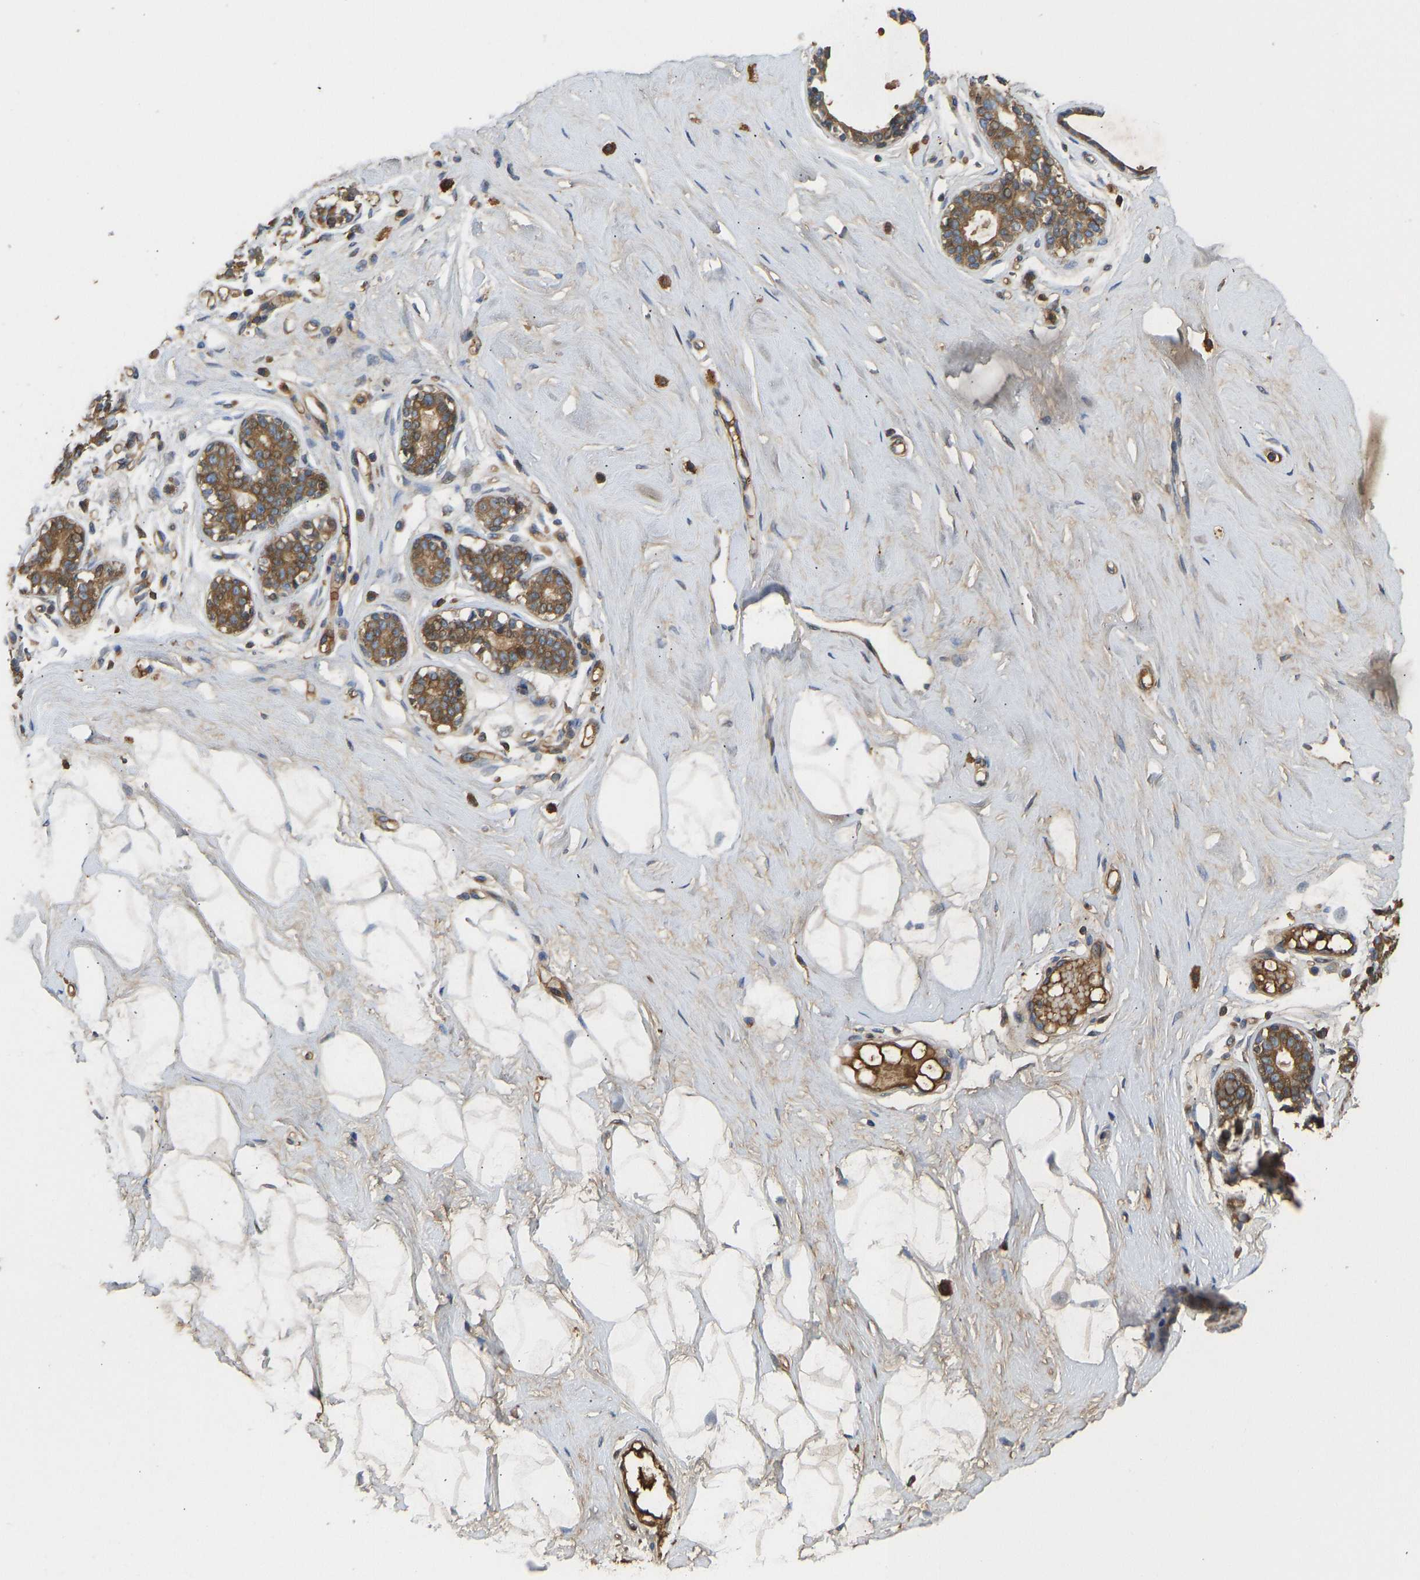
{"staining": {"intensity": "negative", "quantity": "none", "location": "none"}, "tissue": "breast", "cell_type": "Adipocytes", "image_type": "normal", "snomed": [{"axis": "morphology", "description": "Normal tissue, NOS"}, {"axis": "topography", "description": "Breast"}], "caption": "Adipocytes are negative for protein expression in benign human breast. (Stains: DAB IHC with hematoxylin counter stain, Microscopy: brightfield microscopy at high magnification).", "gene": "VCPKMT", "patient": {"sex": "female", "age": 23}}